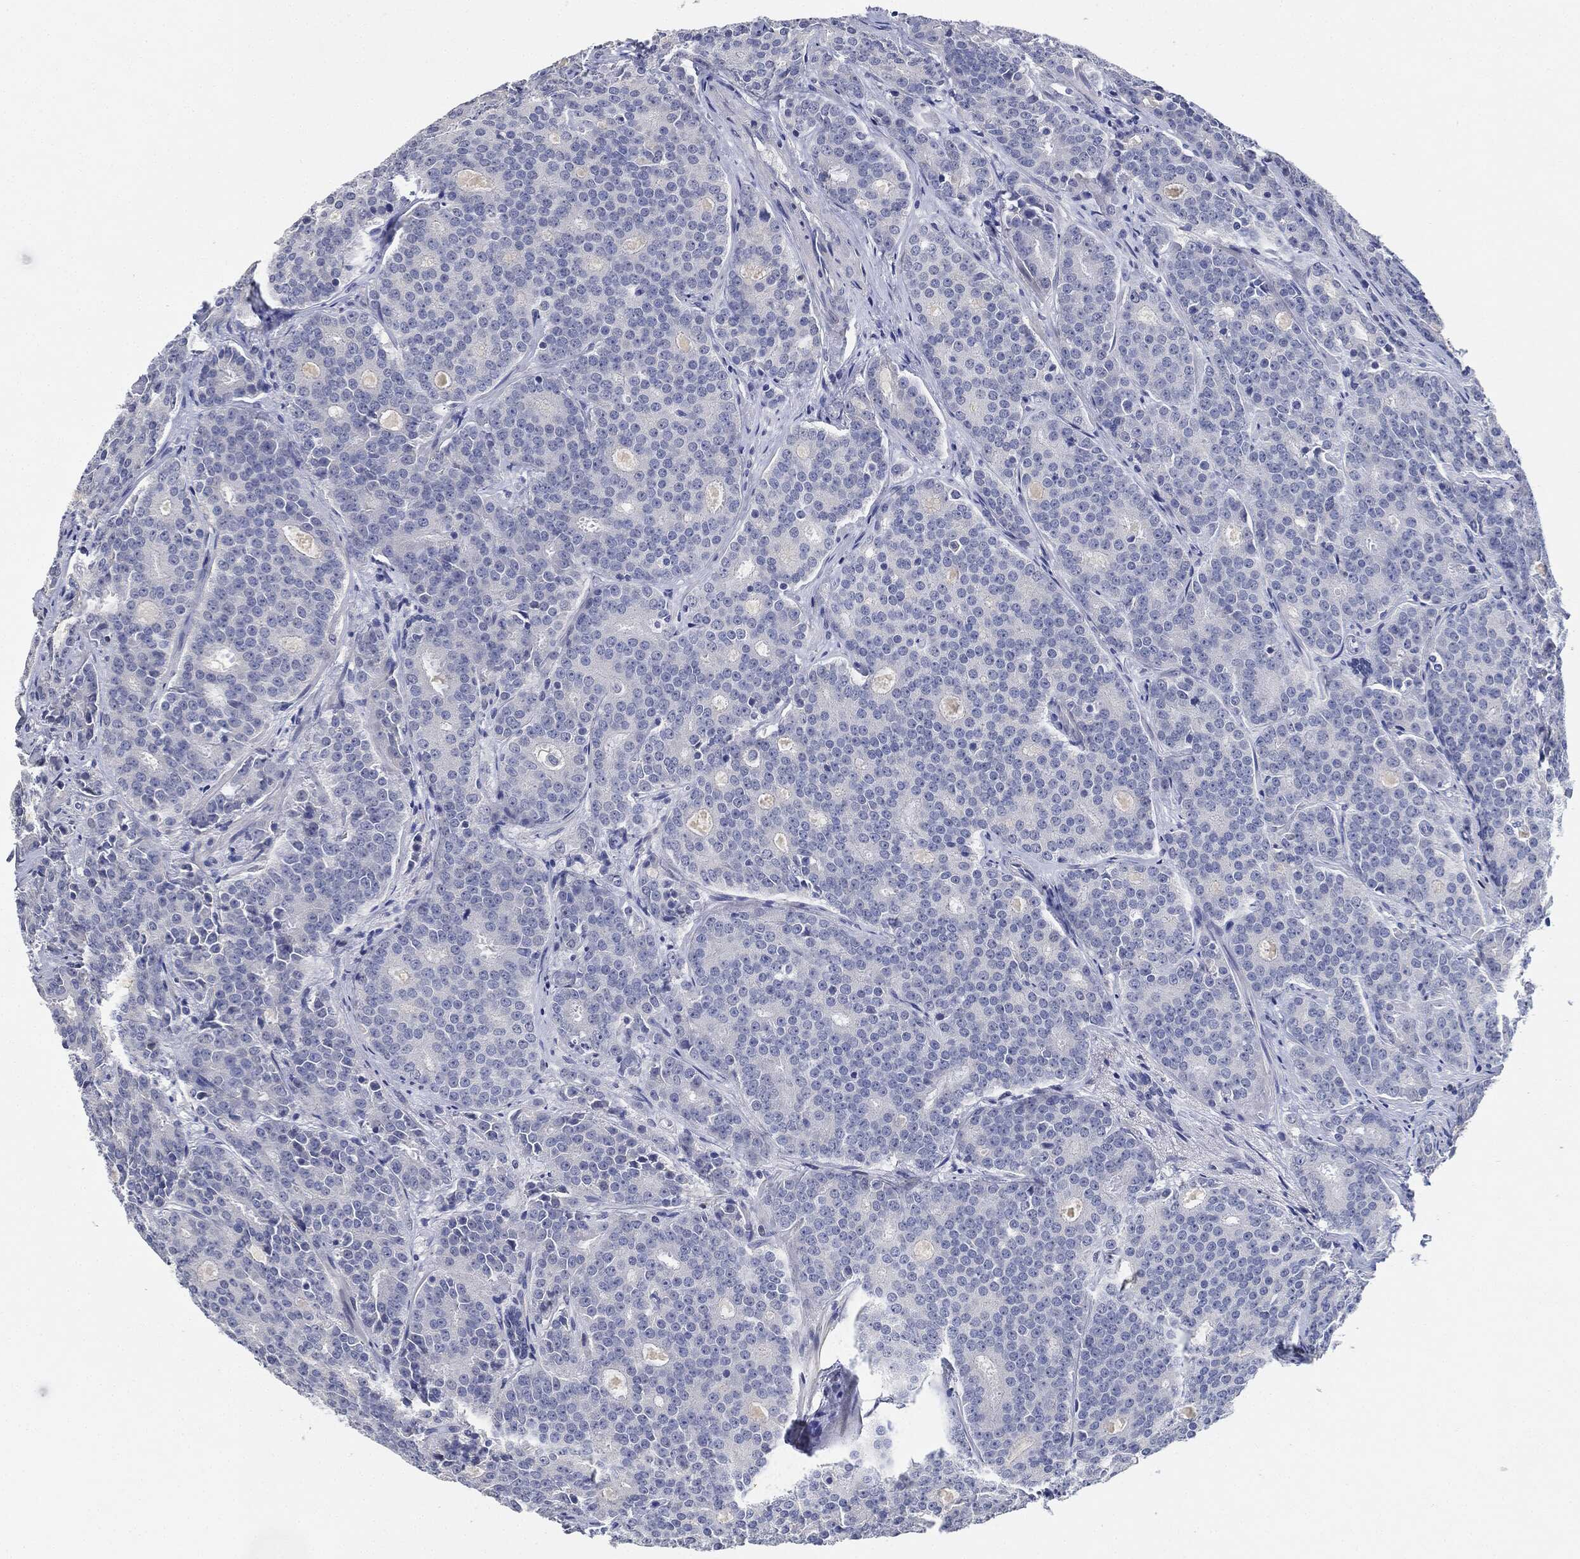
{"staining": {"intensity": "negative", "quantity": "none", "location": "none"}, "tissue": "prostate cancer", "cell_type": "Tumor cells", "image_type": "cancer", "snomed": [{"axis": "morphology", "description": "Adenocarcinoma, NOS"}, {"axis": "topography", "description": "Prostate"}], "caption": "The histopathology image shows no significant positivity in tumor cells of adenocarcinoma (prostate).", "gene": "NTRK1", "patient": {"sex": "male", "age": 71}}